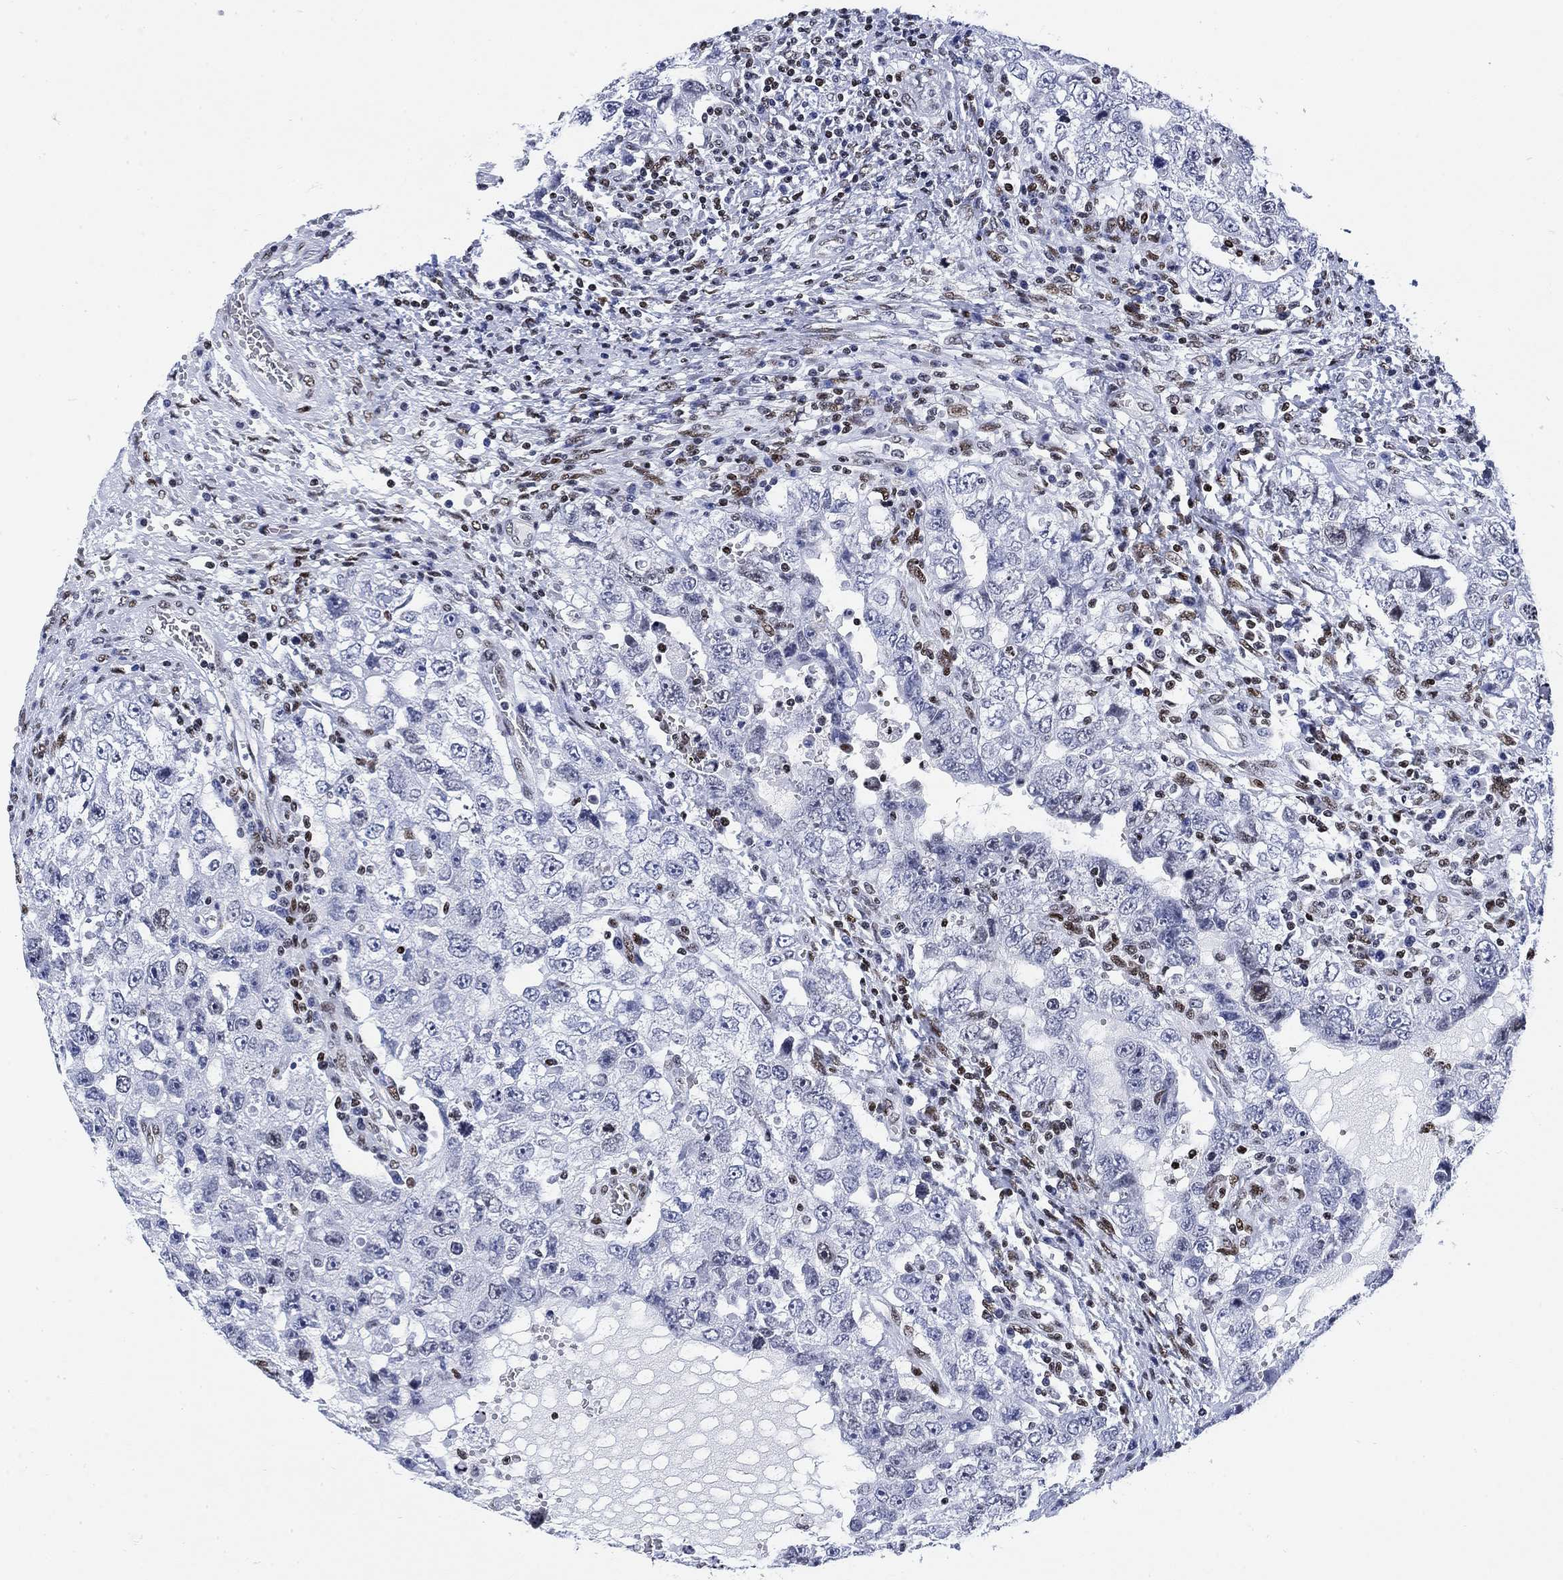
{"staining": {"intensity": "negative", "quantity": "none", "location": "none"}, "tissue": "testis cancer", "cell_type": "Tumor cells", "image_type": "cancer", "snomed": [{"axis": "morphology", "description": "Carcinoma, Embryonal, NOS"}, {"axis": "topography", "description": "Testis"}], "caption": "High magnification brightfield microscopy of embryonal carcinoma (testis) stained with DAB (brown) and counterstained with hematoxylin (blue): tumor cells show no significant positivity. Nuclei are stained in blue.", "gene": "H1-10", "patient": {"sex": "male", "age": 26}}